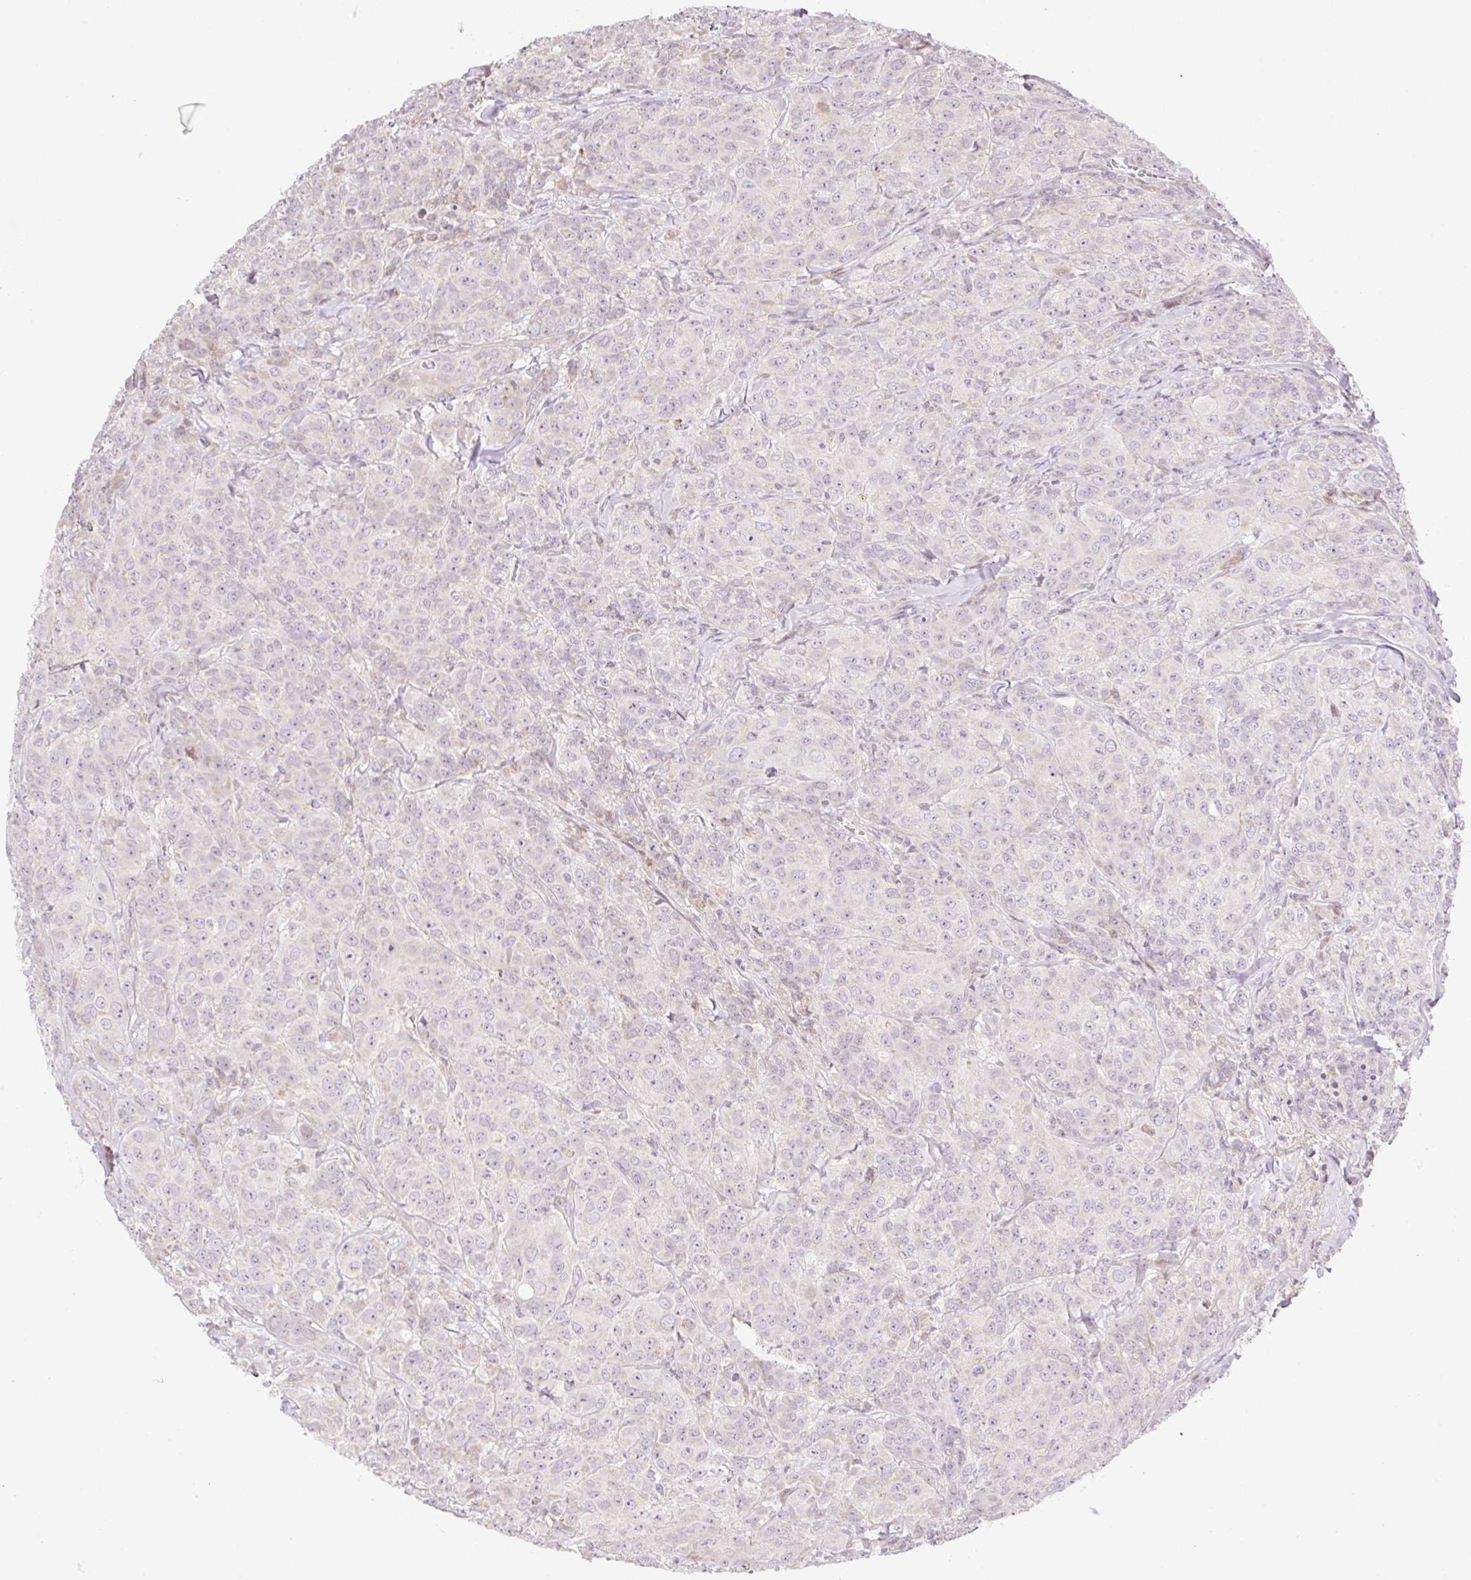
{"staining": {"intensity": "negative", "quantity": "none", "location": "none"}, "tissue": "breast cancer", "cell_type": "Tumor cells", "image_type": "cancer", "snomed": [{"axis": "morphology", "description": "Normal tissue, NOS"}, {"axis": "morphology", "description": "Duct carcinoma"}, {"axis": "topography", "description": "Breast"}], "caption": "Immunohistochemical staining of breast cancer demonstrates no significant staining in tumor cells.", "gene": "ZNF394", "patient": {"sex": "female", "age": 43}}